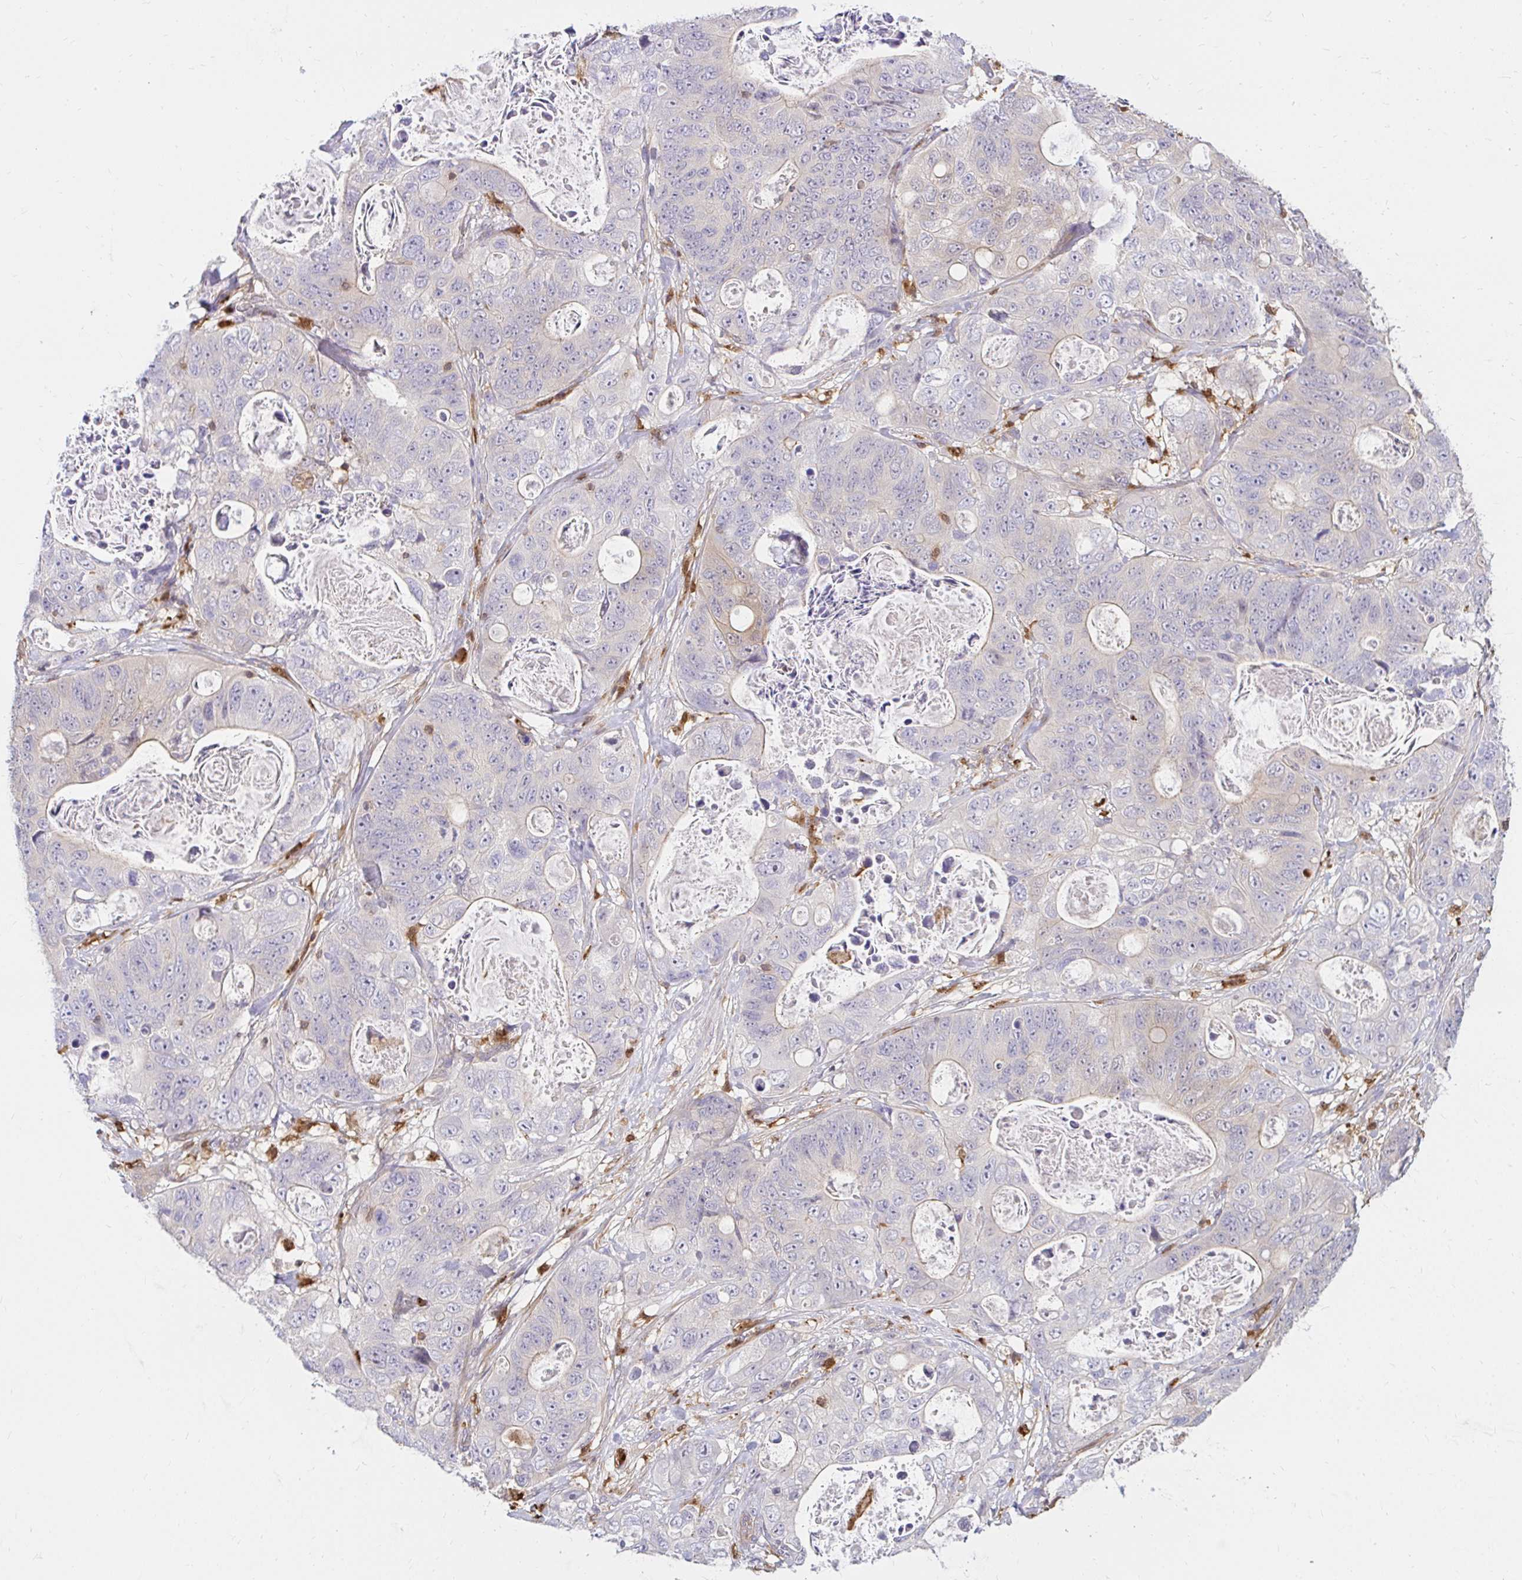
{"staining": {"intensity": "negative", "quantity": "none", "location": "none"}, "tissue": "stomach cancer", "cell_type": "Tumor cells", "image_type": "cancer", "snomed": [{"axis": "morphology", "description": "Normal tissue, NOS"}, {"axis": "morphology", "description": "Adenocarcinoma, NOS"}, {"axis": "topography", "description": "Stomach"}], "caption": "Immunohistochemistry histopathology image of neoplastic tissue: human stomach adenocarcinoma stained with DAB displays no significant protein expression in tumor cells.", "gene": "PYCARD", "patient": {"sex": "female", "age": 89}}